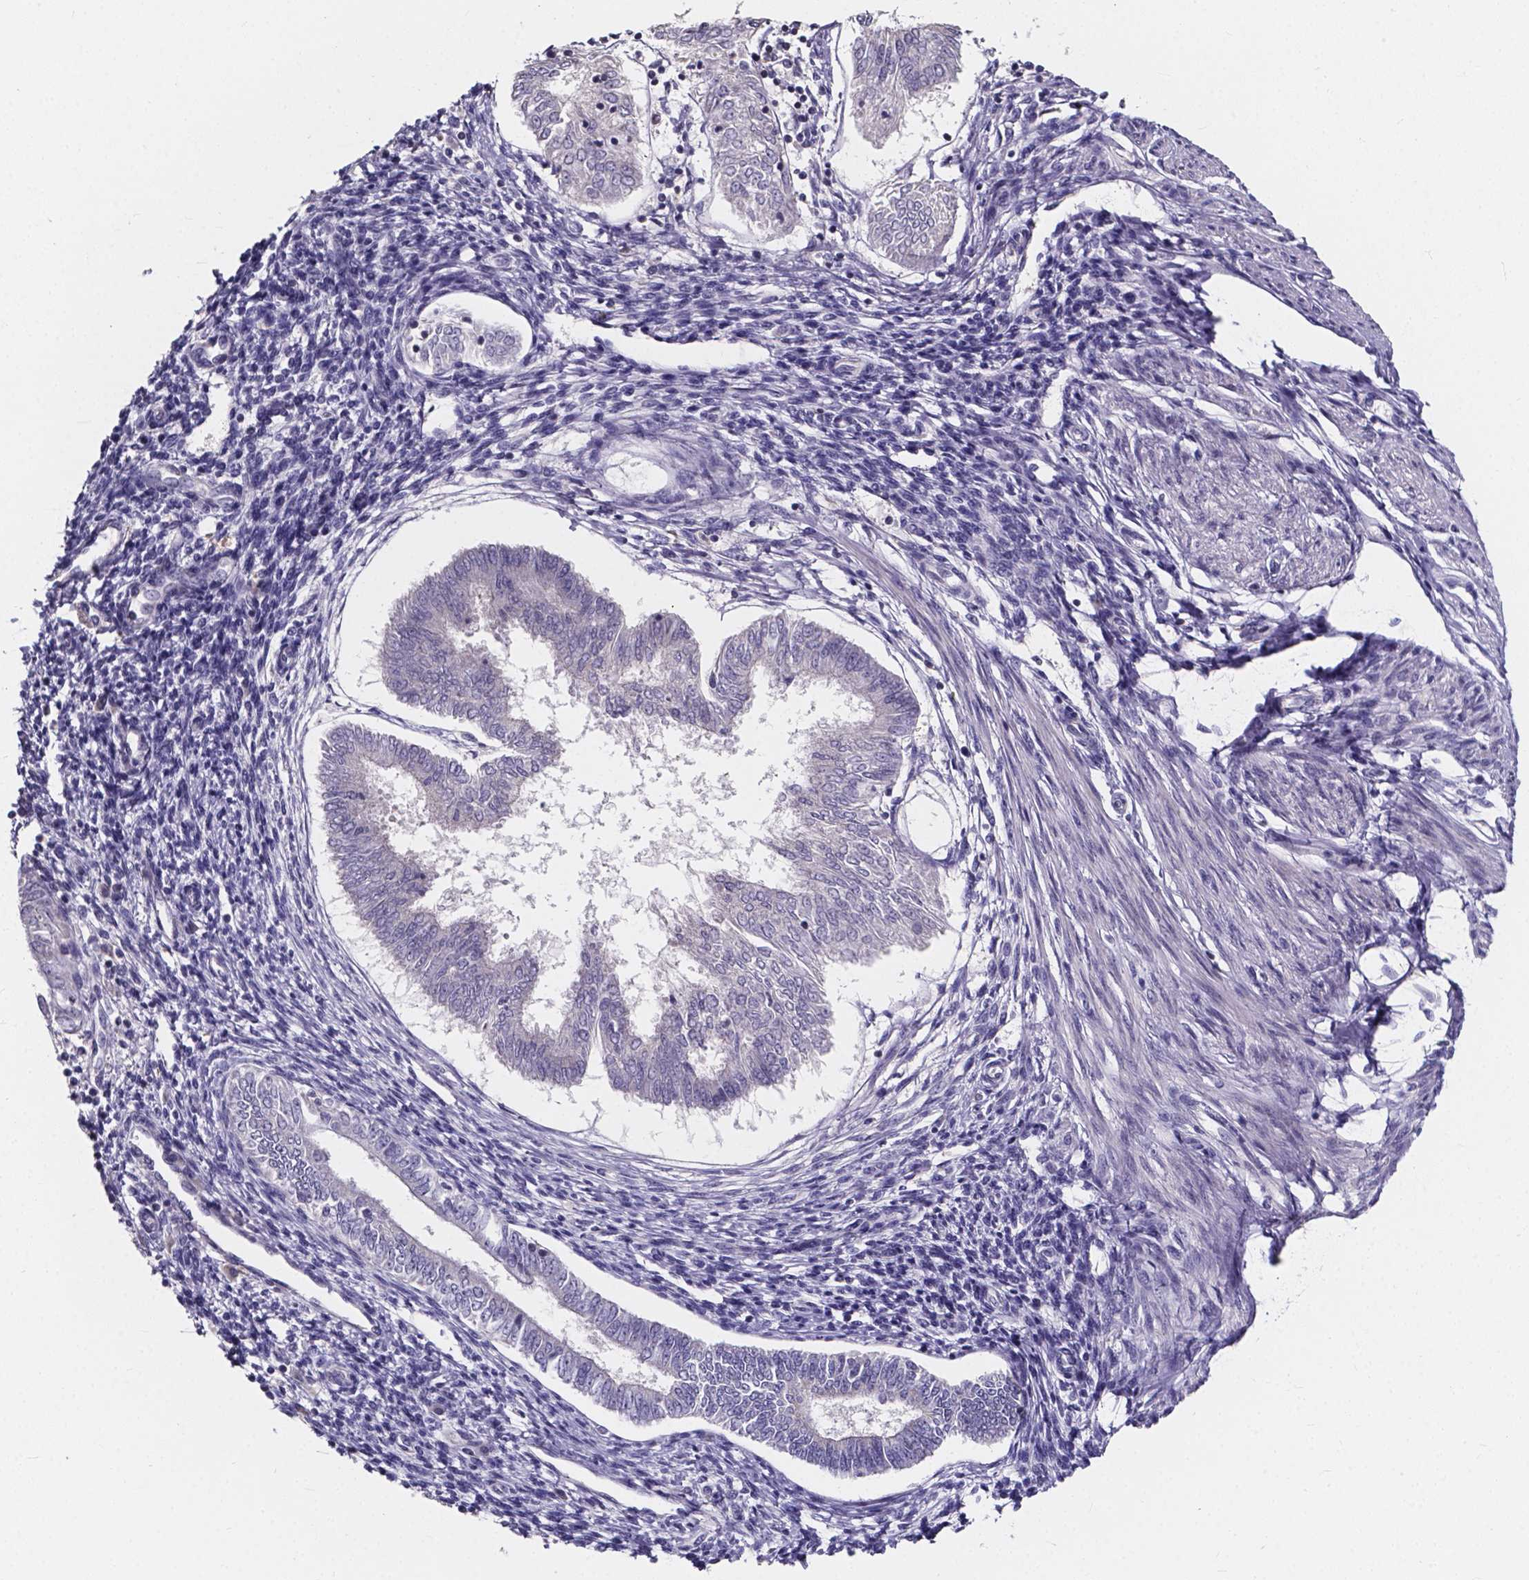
{"staining": {"intensity": "negative", "quantity": "none", "location": "none"}, "tissue": "endometrial cancer", "cell_type": "Tumor cells", "image_type": "cancer", "snomed": [{"axis": "morphology", "description": "Adenocarcinoma, NOS"}, {"axis": "topography", "description": "Endometrium"}], "caption": "A photomicrograph of endometrial cancer (adenocarcinoma) stained for a protein displays no brown staining in tumor cells.", "gene": "THEMIS", "patient": {"sex": "female", "age": 68}}